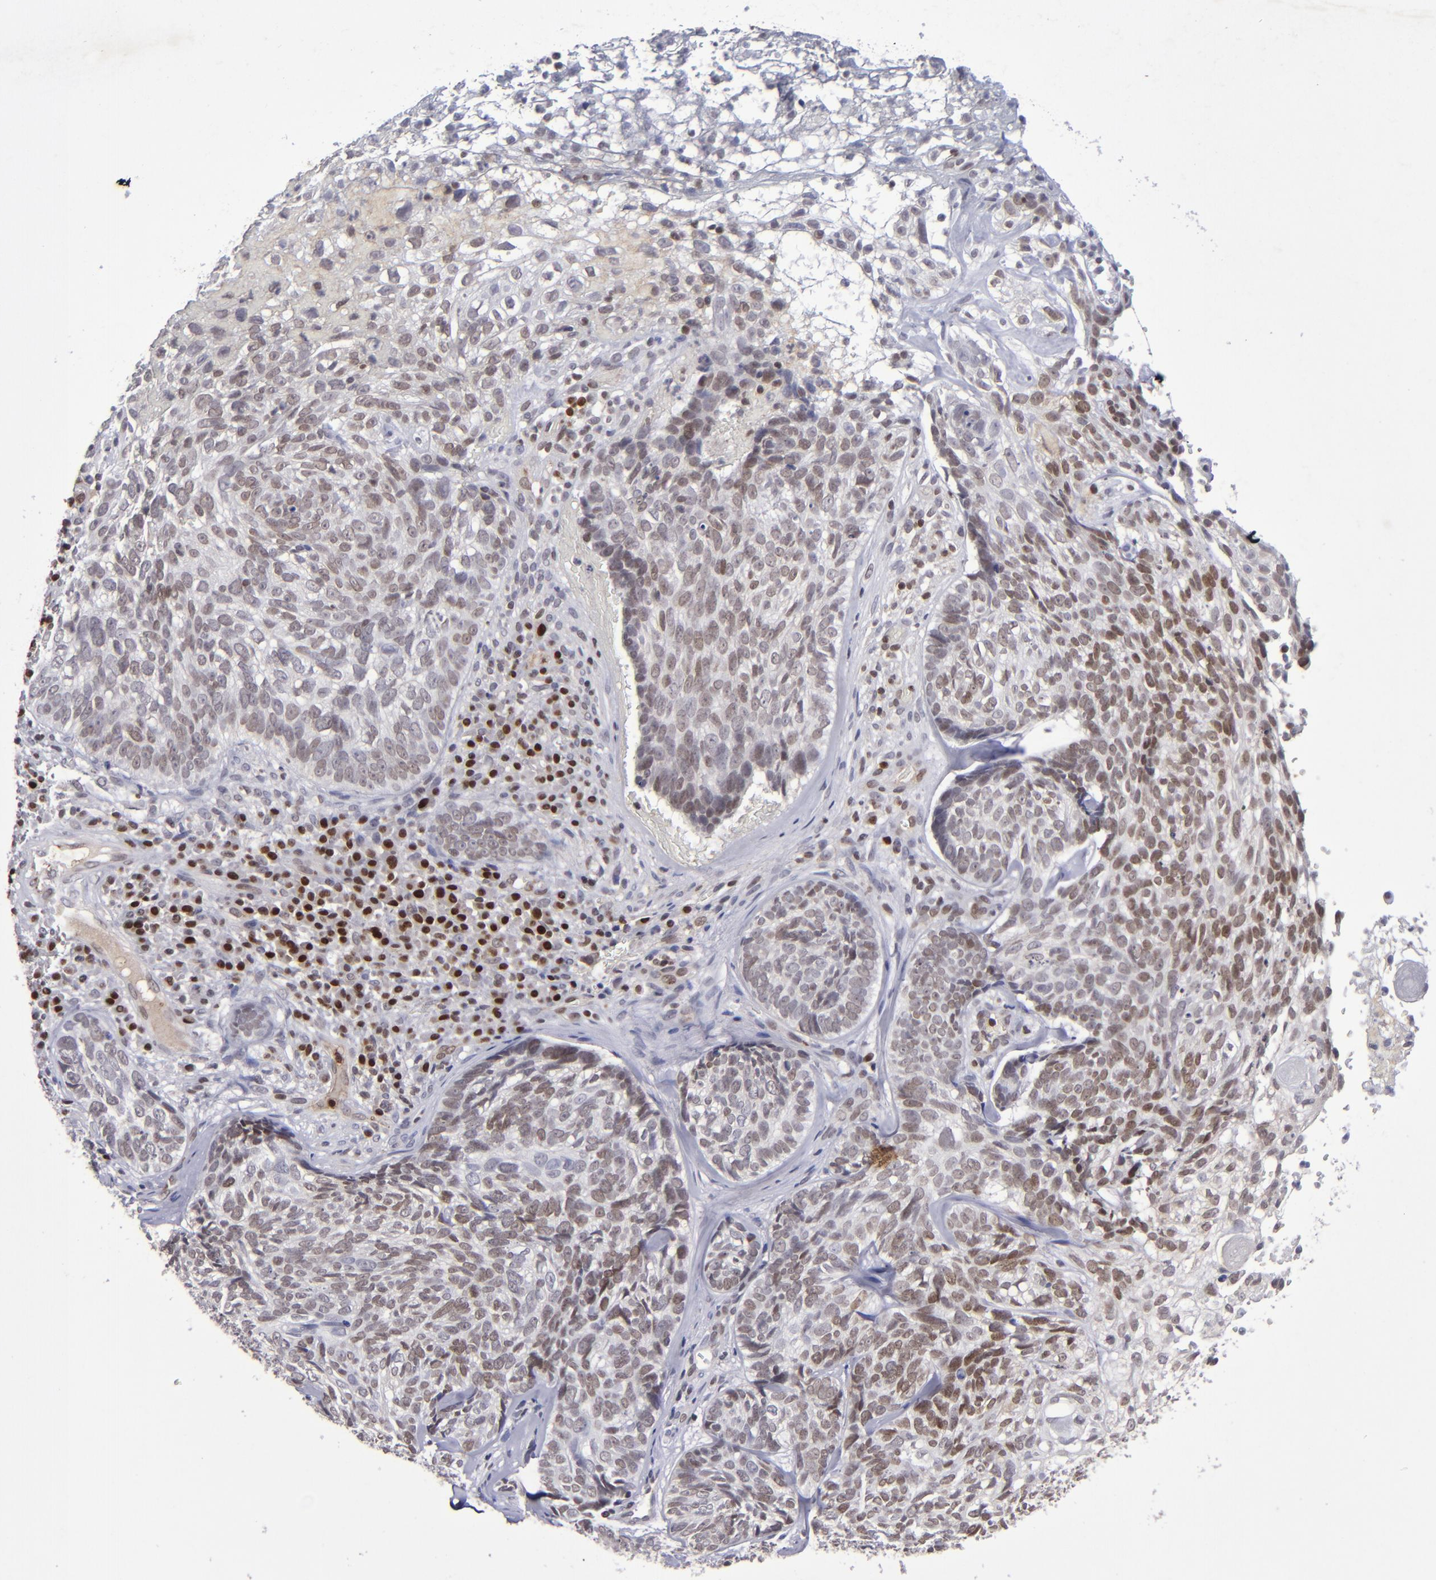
{"staining": {"intensity": "moderate", "quantity": ">75%", "location": "nuclear"}, "tissue": "skin cancer", "cell_type": "Tumor cells", "image_type": "cancer", "snomed": [{"axis": "morphology", "description": "Basal cell carcinoma"}, {"axis": "topography", "description": "Skin"}], "caption": "Brown immunohistochemical staining in human skin cancer (basal cell carcinoma) reveals moderate nuclear staining in about >75% of tumor cells.", "gene": "MGMT", "patient": {"sex": "male", "age": 72}}